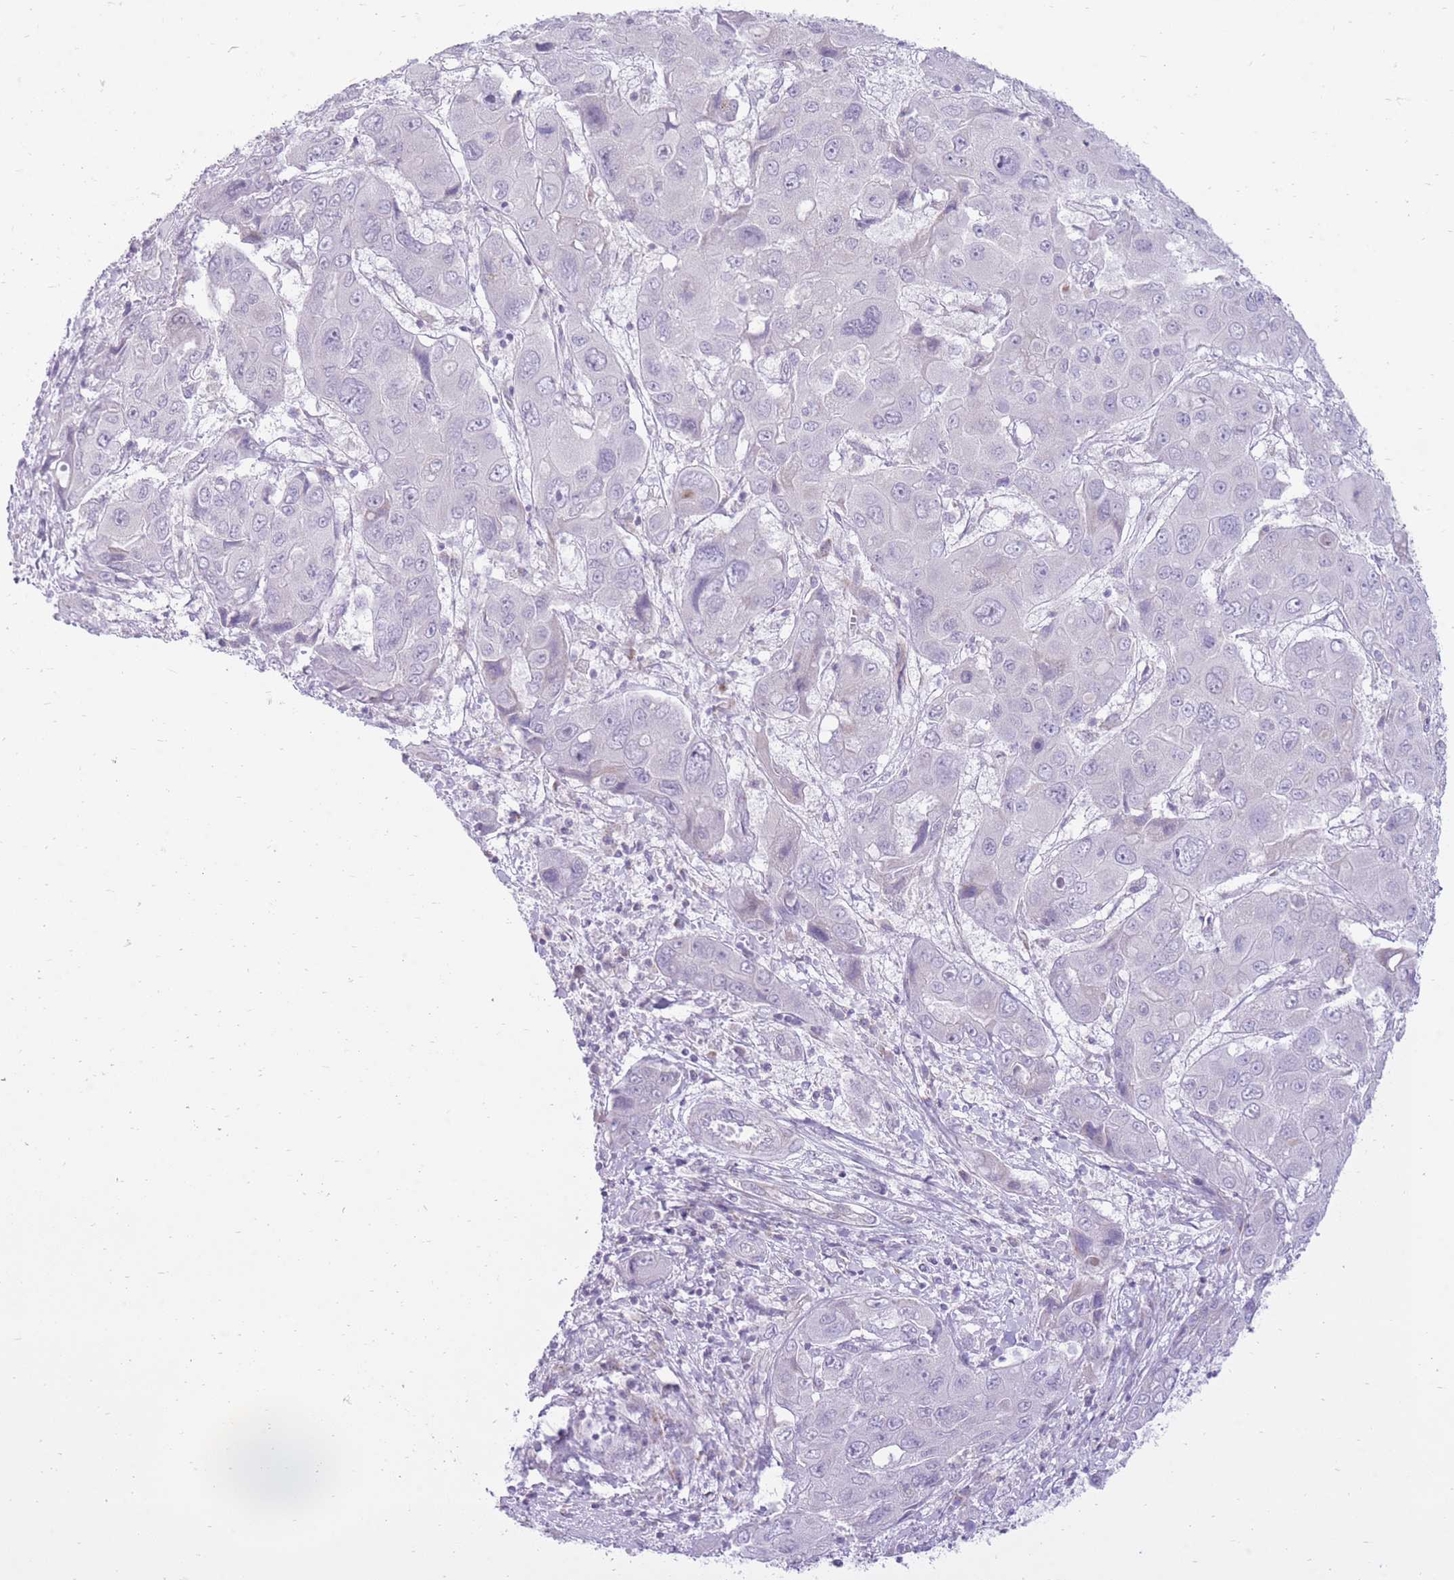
{"staining": {"intensity": "negative", "quantity": "none", "location": "none"}, "tissue": "liver cancer", "cell_type": "Tumor cells", "image_type": "cancer", "snomed": [{"axis": "morphology", "description": "Cholangiocarcinoma"}, {"axis": "topography", "description": "Liver"}], "caption": "Human liver cancer stained for a protein using IHC demonstrates no staining in tumor cells.", "gene": "DENND2D", "patient": {"sex": "male", "age": 67}}